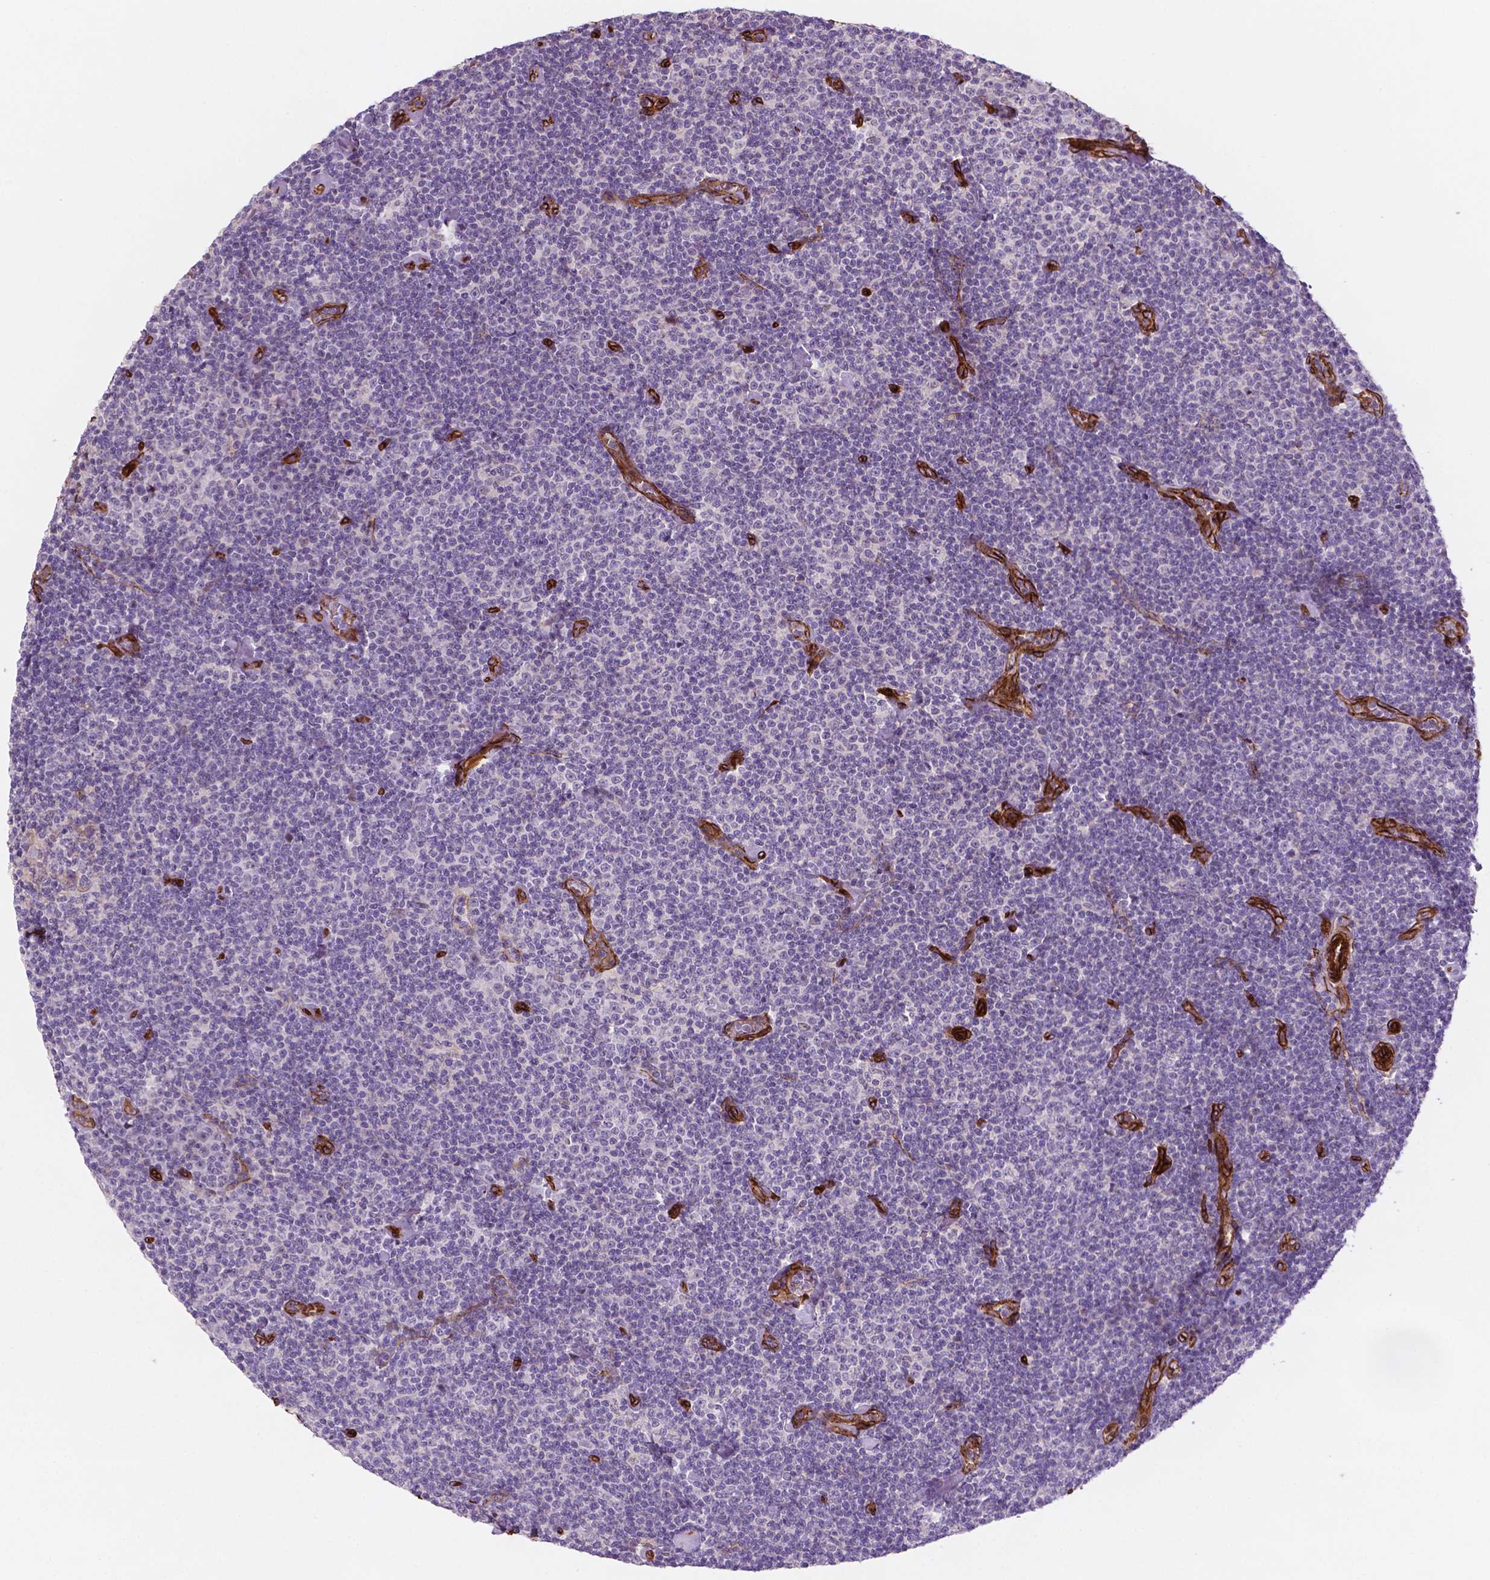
{"staining": {"intensity": "negative", "quantity": "none", "location": "none"}, "tissue": "lymphoma", "cell_type": "Tumor cells", "image_type": "cancer", "snomed": [{"axis": "morphology", "description": "Malignant lymphoma, non-Hodgkin's type, Low grade"}, {"axis": "topography", "description": "Lymph node"}], "caption": "An image of lymphoma stained for a protein shows no brown staining in tumor cells. Nuclei are stained in blue.", "gene": "EGFL8", "patient": {"sex": "male", "age": 81}}